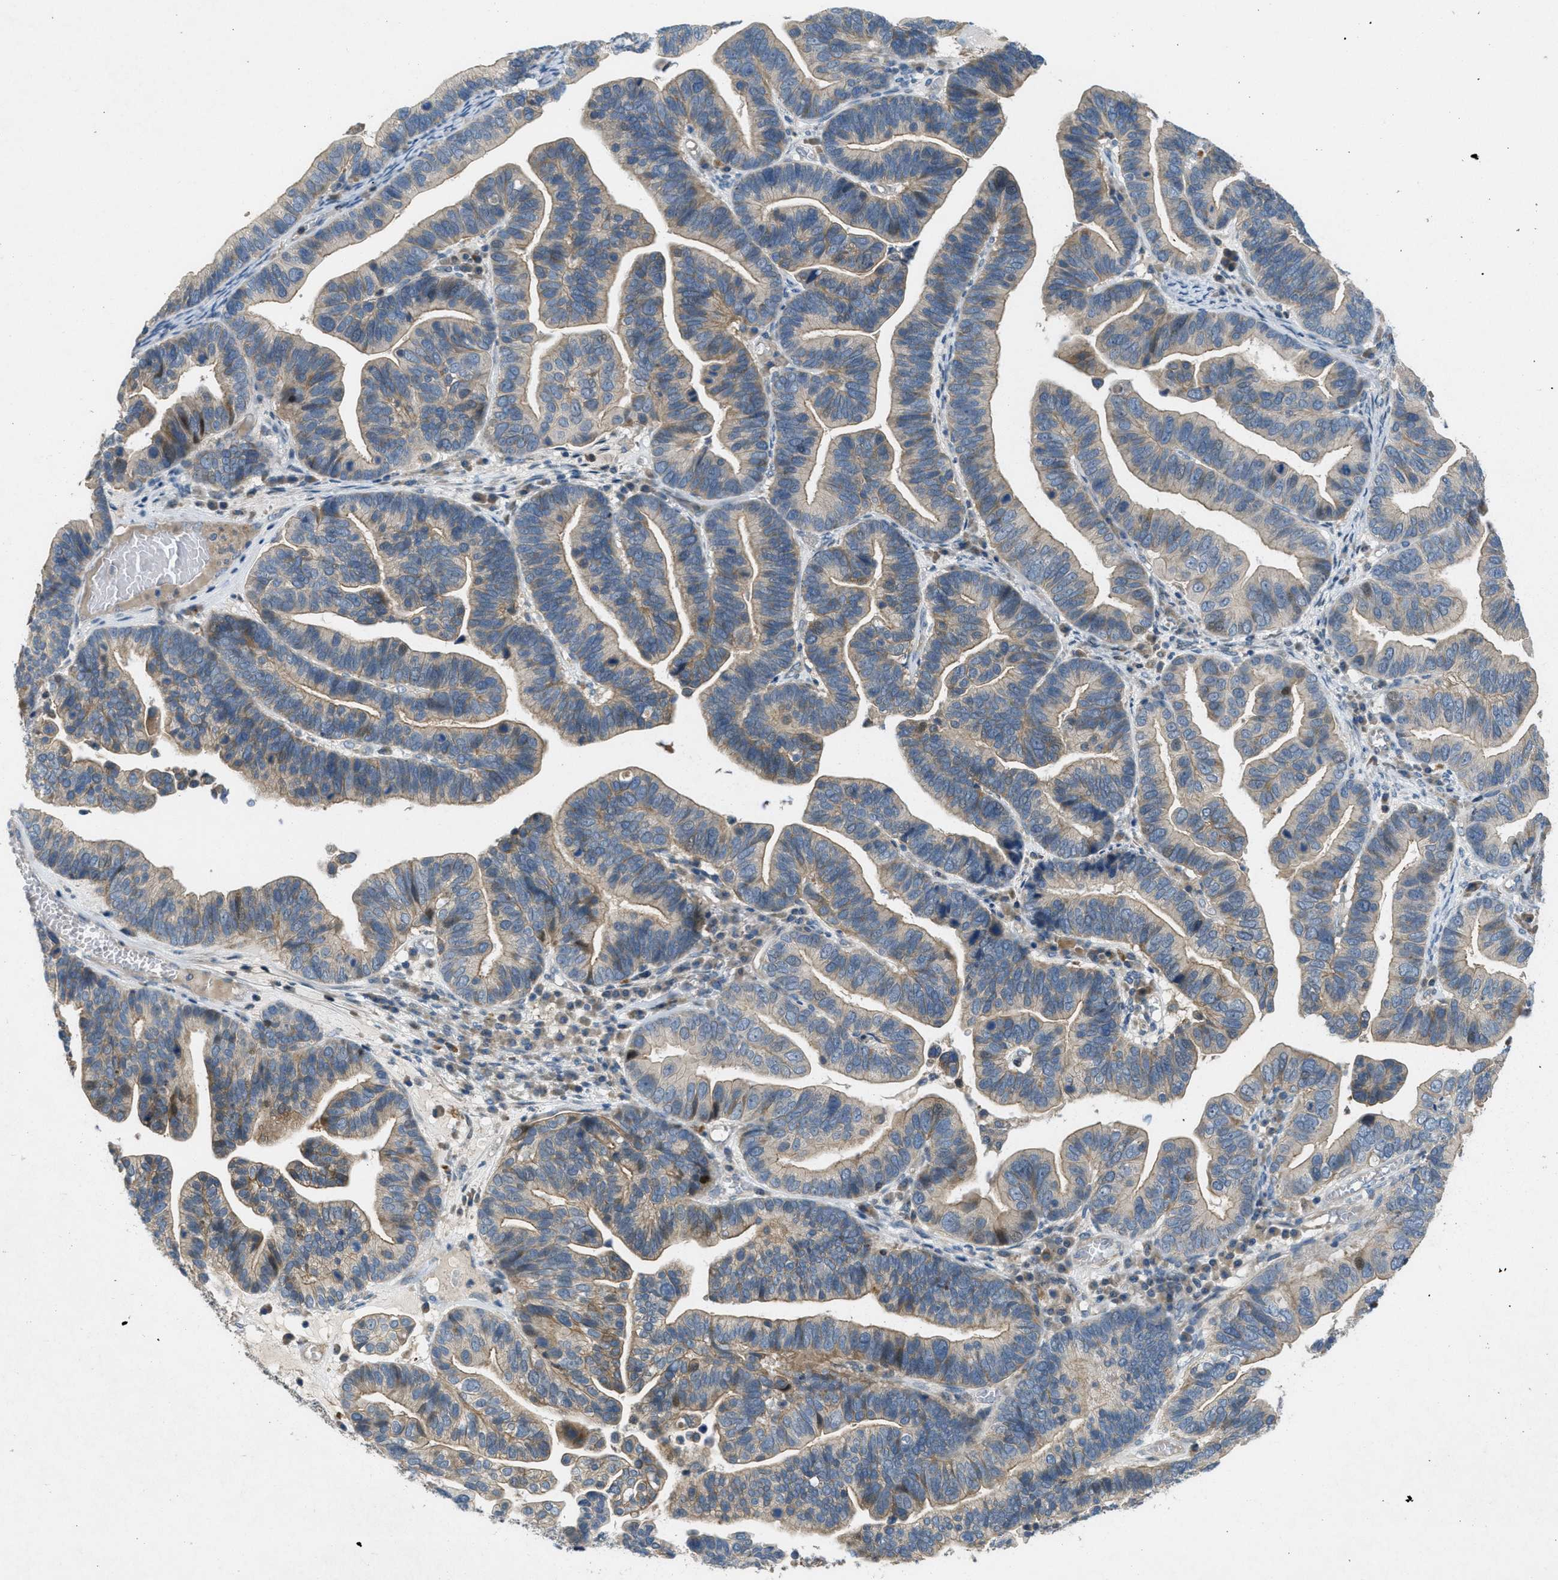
{"staining": {"intensity": "weak", "quantity": ">75%", "location": "cytoplasmic/membranous"}, "tissue": "ovarian cancer", "cell_type": "Tumor cells", "image_type": "cancer", "snomed": [{"axis": "morphology", "description": "Cystadenocarcinoma, serous, NOS"}, {"axis": "topography", "description": "Ovary"}], "caption": "Protein staining by immunohistochemistry shows weak cytoplasmic/membranous positivity in about >75% of tumor cells in ovarian cancer (serous cystadenocarcinoma).", "gene": "ADCY6", "patient": {"sex": "female", "age": 56}}